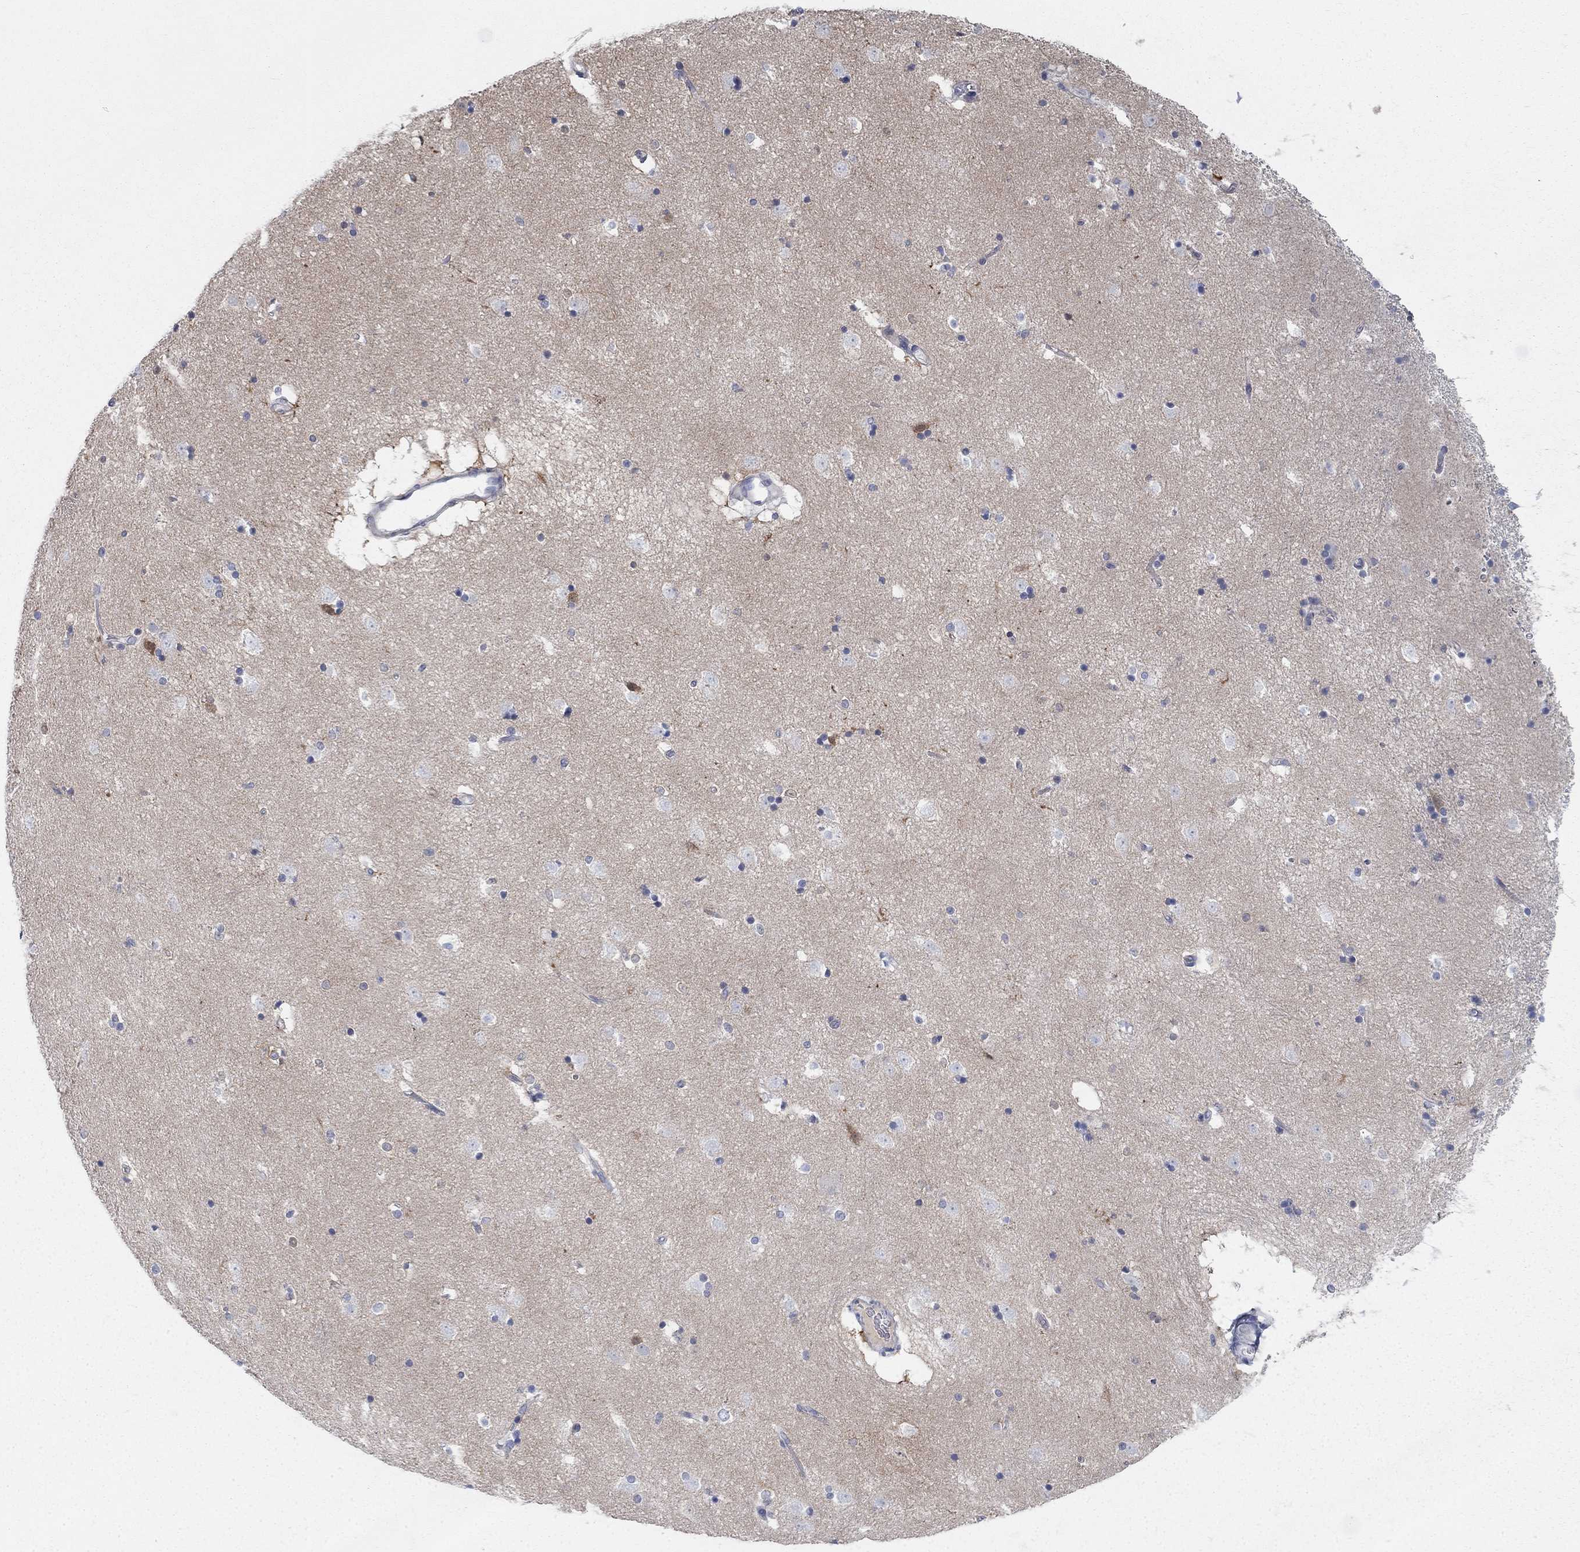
{"staining": {"intensity": "moderate", "quantity": "<25%", "location": "cytoplasmic/membranous"}, "tissue": "caudate", "cell_type": "Glial cells", "image_type": "normal", "snomed": [{"axis": "morphology", "description": "Normal tissue, NOS"}, {"axis": "topography", "description": "Lateral ventricle wall"}], "caption": "Immunohistochemical staining of benign human caudate reveals moderate cytoplasmic/membranous protein staining in about <25% of glial cells.", "gene": "WASF3", "patient": {"sex": "male", "age": 51}}